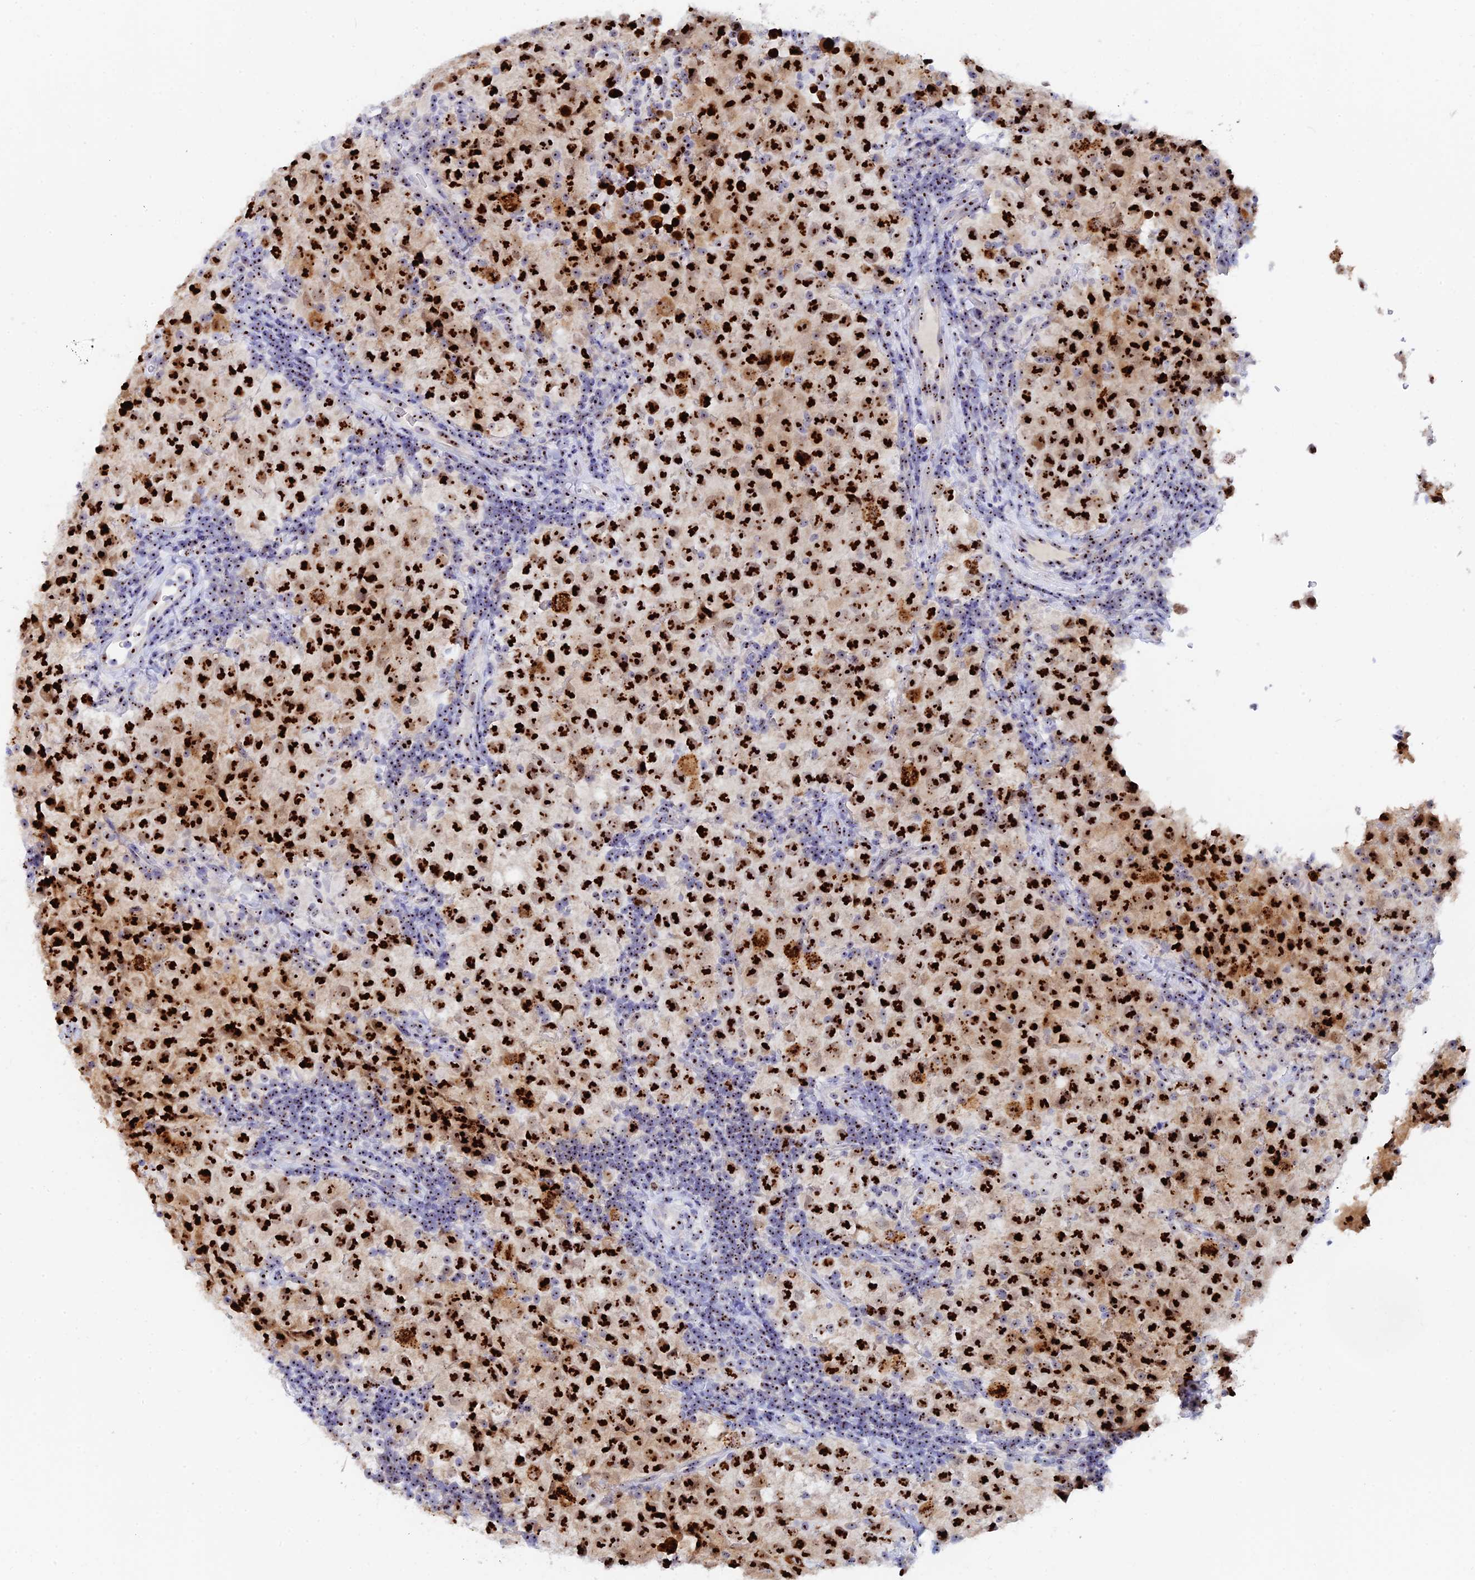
{"staining": {"intensity": "strong", "quantity": ">75%", "location": "nuclear"}, "tissue": "testis cancer", "cell_type": "Tumor cells", "image_type": "cancer", "snomed": [{"axis": "morphology", "description": "Seminoma, NOS"}, {"axis": "morphology", "description": "Carcinoma, Embryonal, NOS"}, {"axis": "topography", "description": "Testis"}], "caption": "Tumor cells exhibit strong nuclear staining in about >75% of cells in testis seminoma. Using DAB (3,3'-diaminobenzidine) (brown) and hematoxylin (blue) stains, captured at high magnification using brightfield microscopy.", "gene": "RSL1D1", "patient": {"sex": "male", "age": 41}}